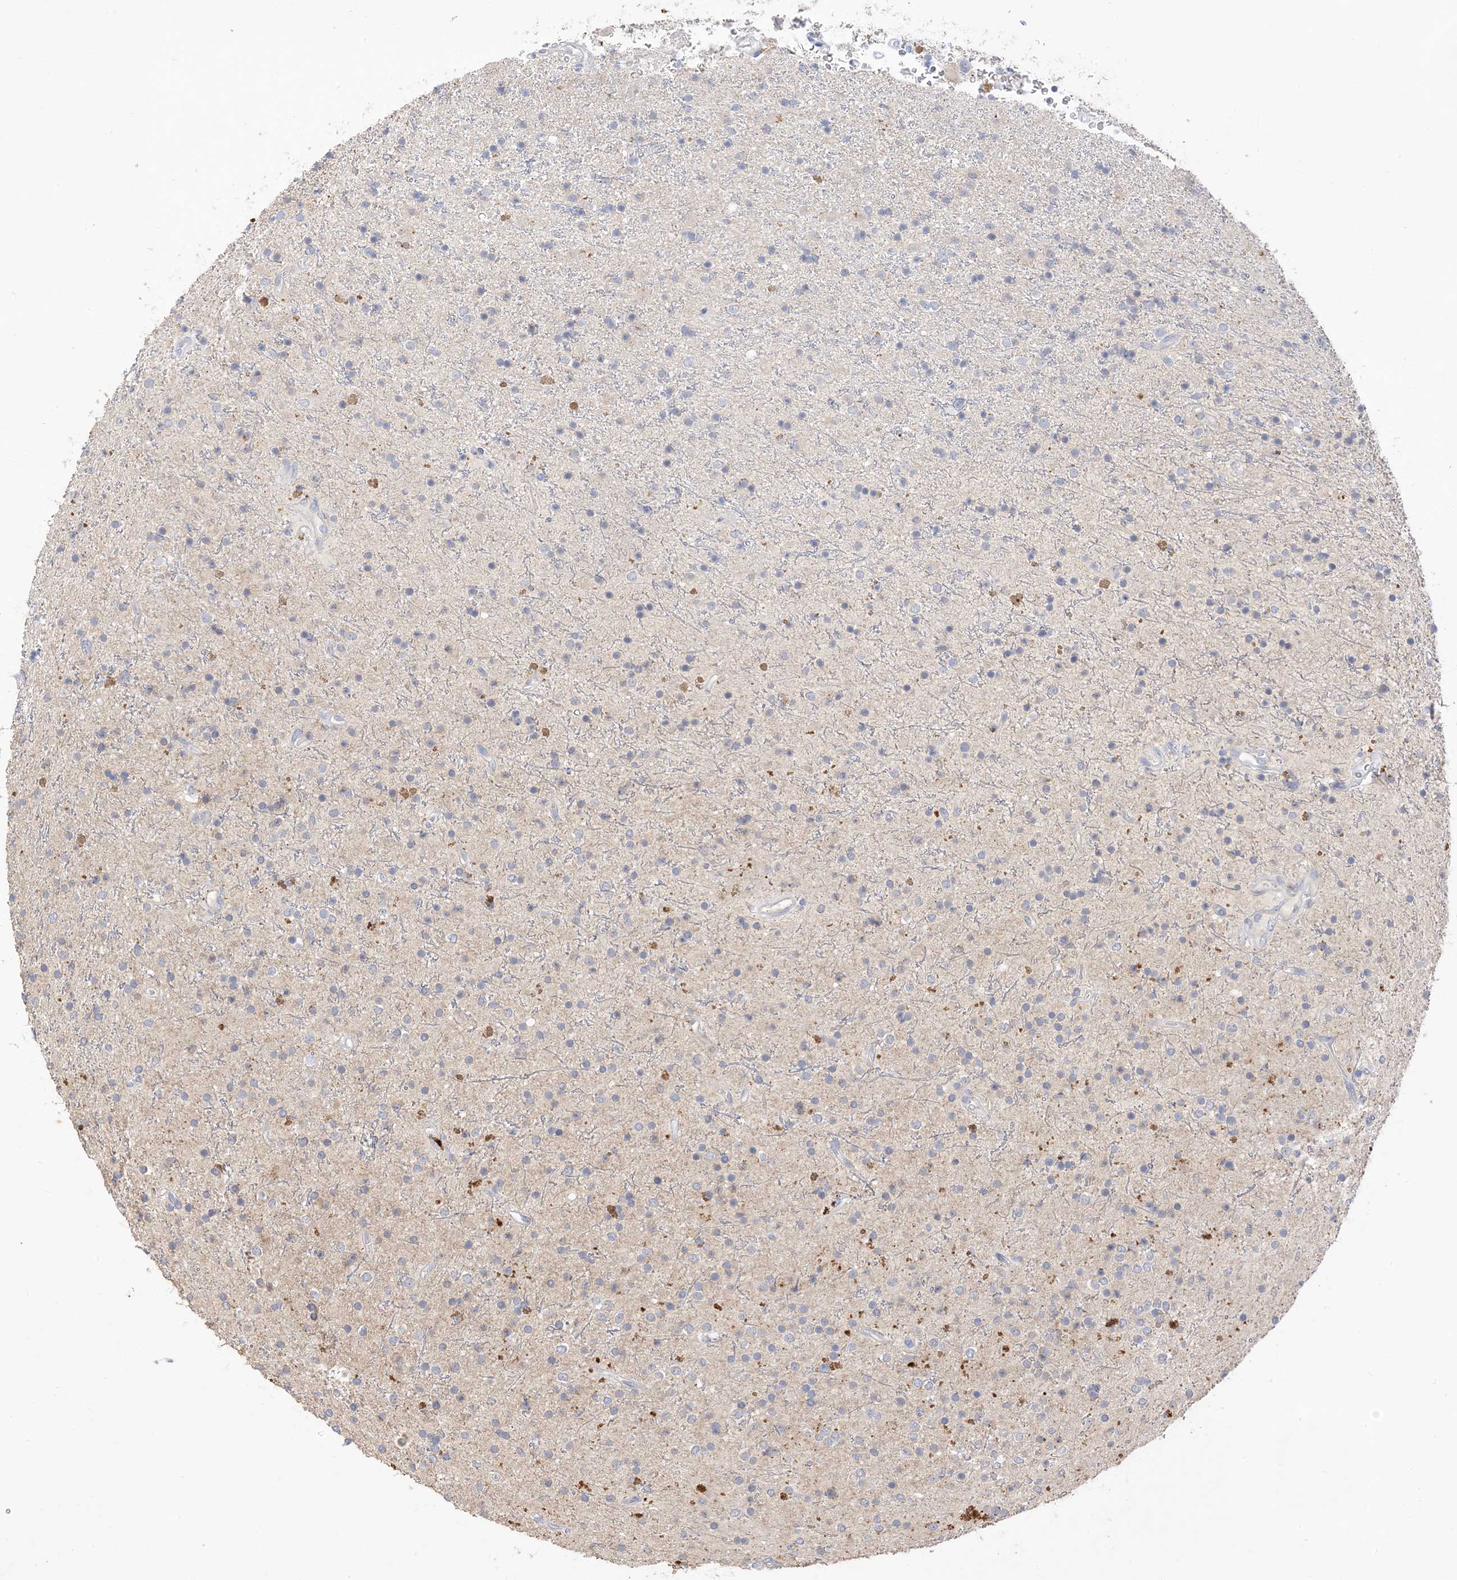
{"staining": {"intensity": "negative", "quantity": "none", "location": "none"}, "tissue": "glioma", "cell_type": "Tumor cells", "image_type": "cancer", "snomed": [{"axis": "morphology", "description": "Glioma, malignant, High grade"}, {"axis": "topography", "description": "Brain"}], "caption": "DAB (3,3'-diaminobenzidine) immunohistochemical staining of malignant glioma (high-grade) demonstrates no significant expression in tumor cells.", "gene": "DPP9", "patient": {"sex": "male", "age": 34}}